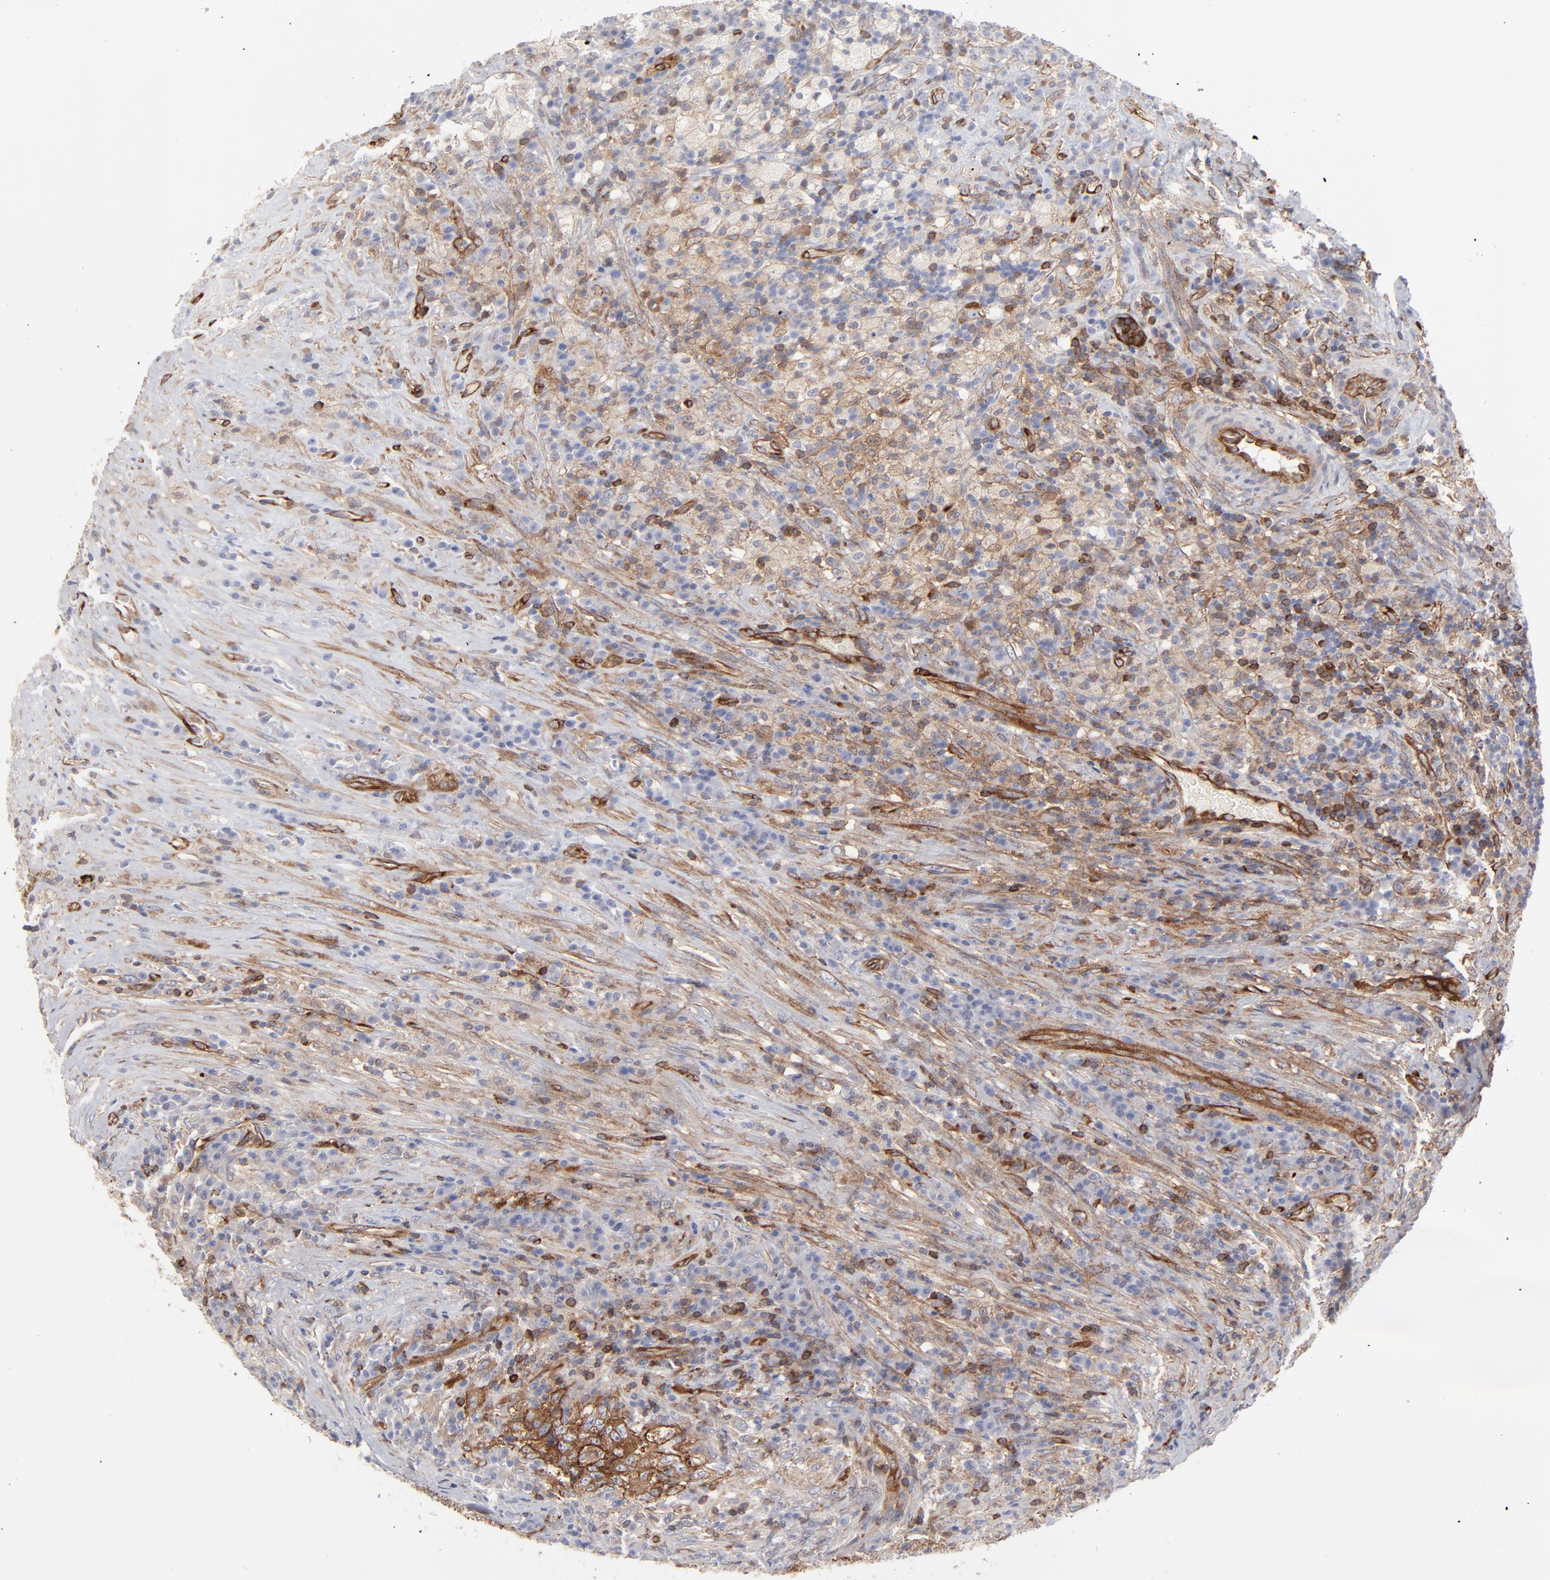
{"staining": {"intensity": "moderate", "quantity": ">75%", "location": "cytoplasmic/membranous"}, "tissue": "testis cancer", "cell_type": "Tumor cells", "image_type": "cancer", "snomed": [{"axis": "morphology", "description": "Necrosis, NOS"}, {"axis": "morphology", "description": "Carcinoma, Embryonal, NOS"}, {"axis": "topography", "description": "Testis"}], "caption": "A brown stain highlights moderate cytoplasmic/membranous expression of a protein in testis cancer tumor cells. (DAB (3,3'-diaminobenzidine) IHC with brightfield microscopy, high magnification).", "gene": "PXN", "patient": {"sex": "male", "age": 19}}